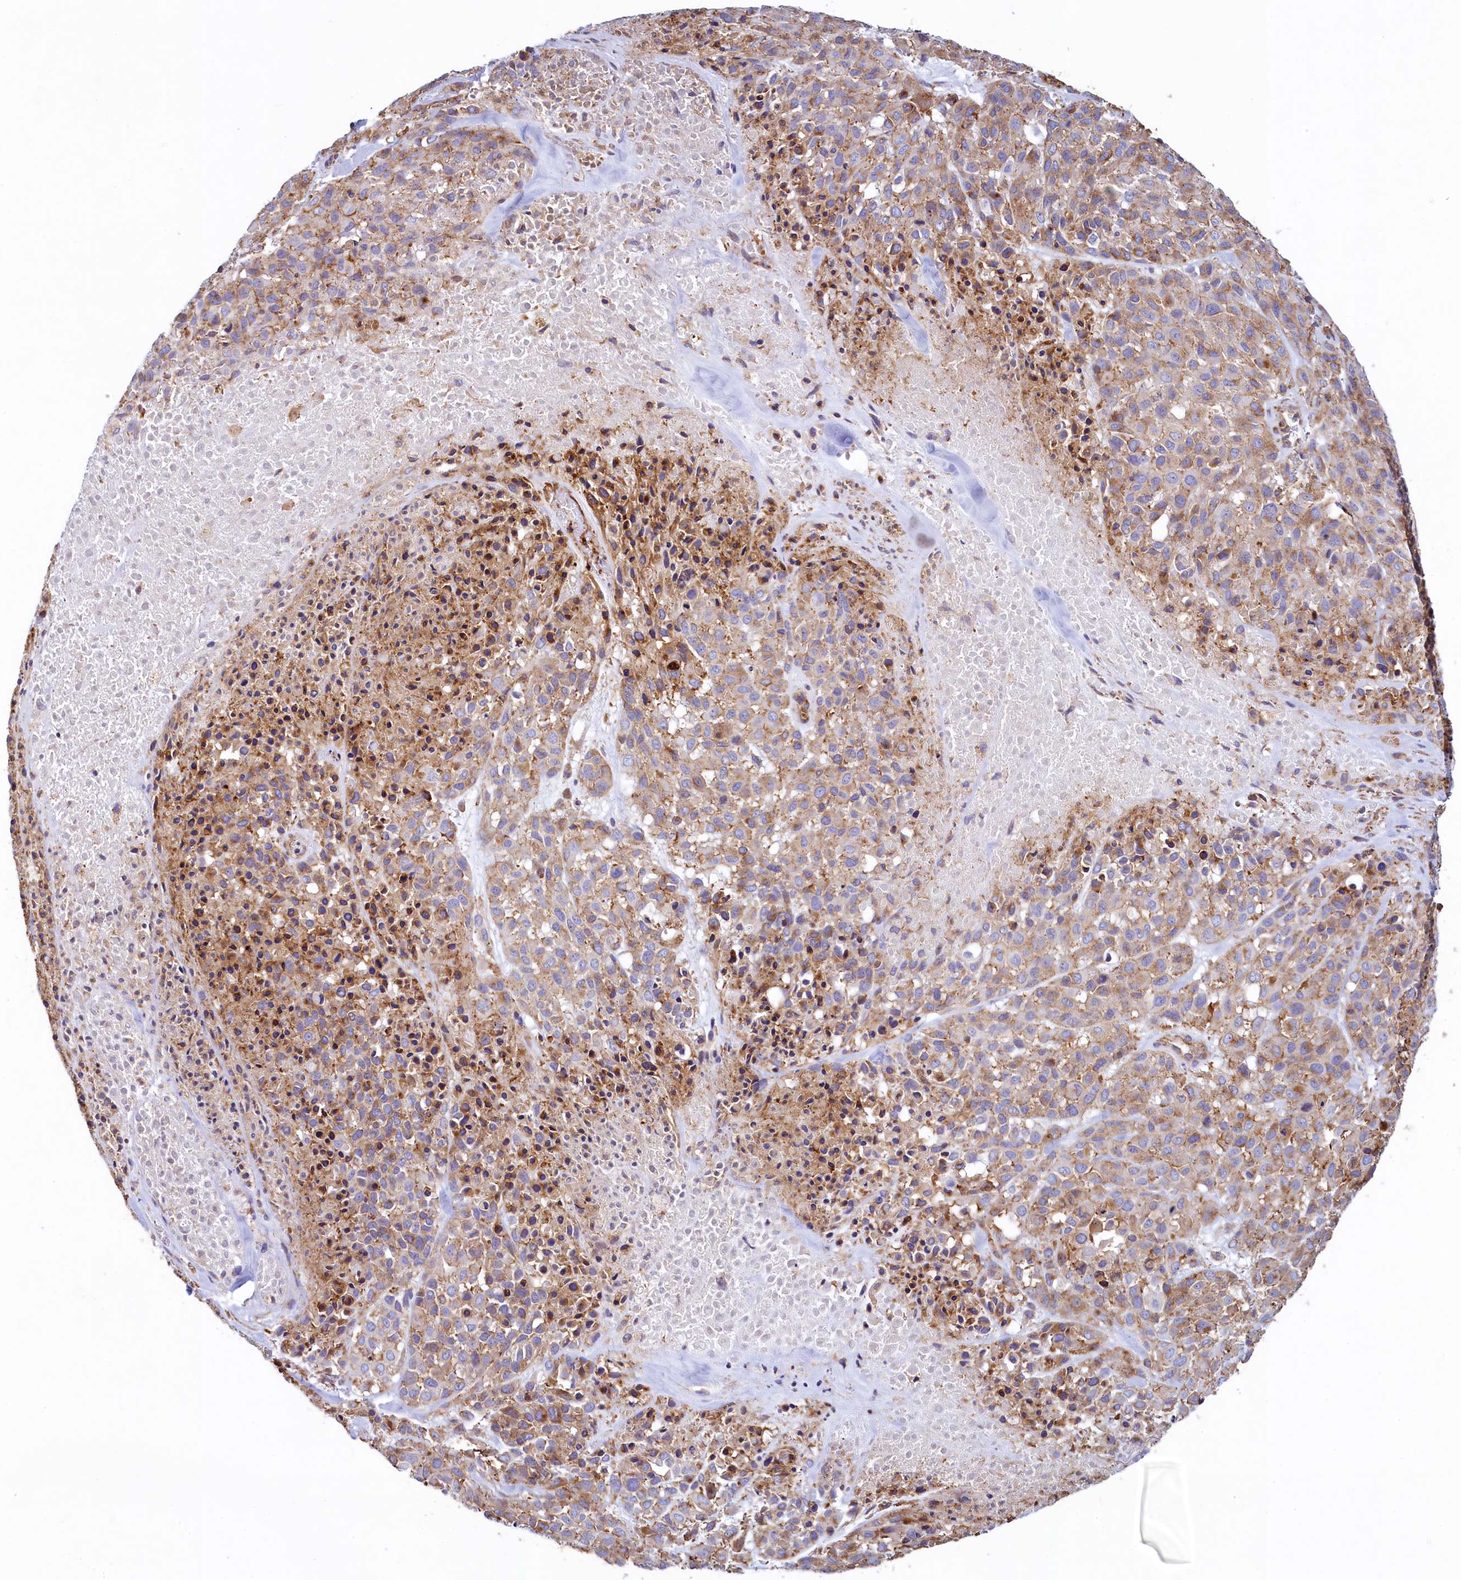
{"staining": {"intensity": "weak", "quantity": "25%-75%", "location": "cytoplasmic/membranous"}, "tissue": "melanoma", "cell_type": "Tumor cells", "image_type": "cancer", "snomed": [{"axis": "morphology", "description": "Malignant melanoma, Metastatic site"}, {"axis": "topography", "description": "Skin"}], "caption": "Immunohistochemical staining of melanoma displays weak cytoplasmic/membranous protein positivity in approximately 25%-75% of tumor cells. Nuclei are stained in blue.", "gene": "GPR21", "patient": {"sex": "female", "age": 81}}